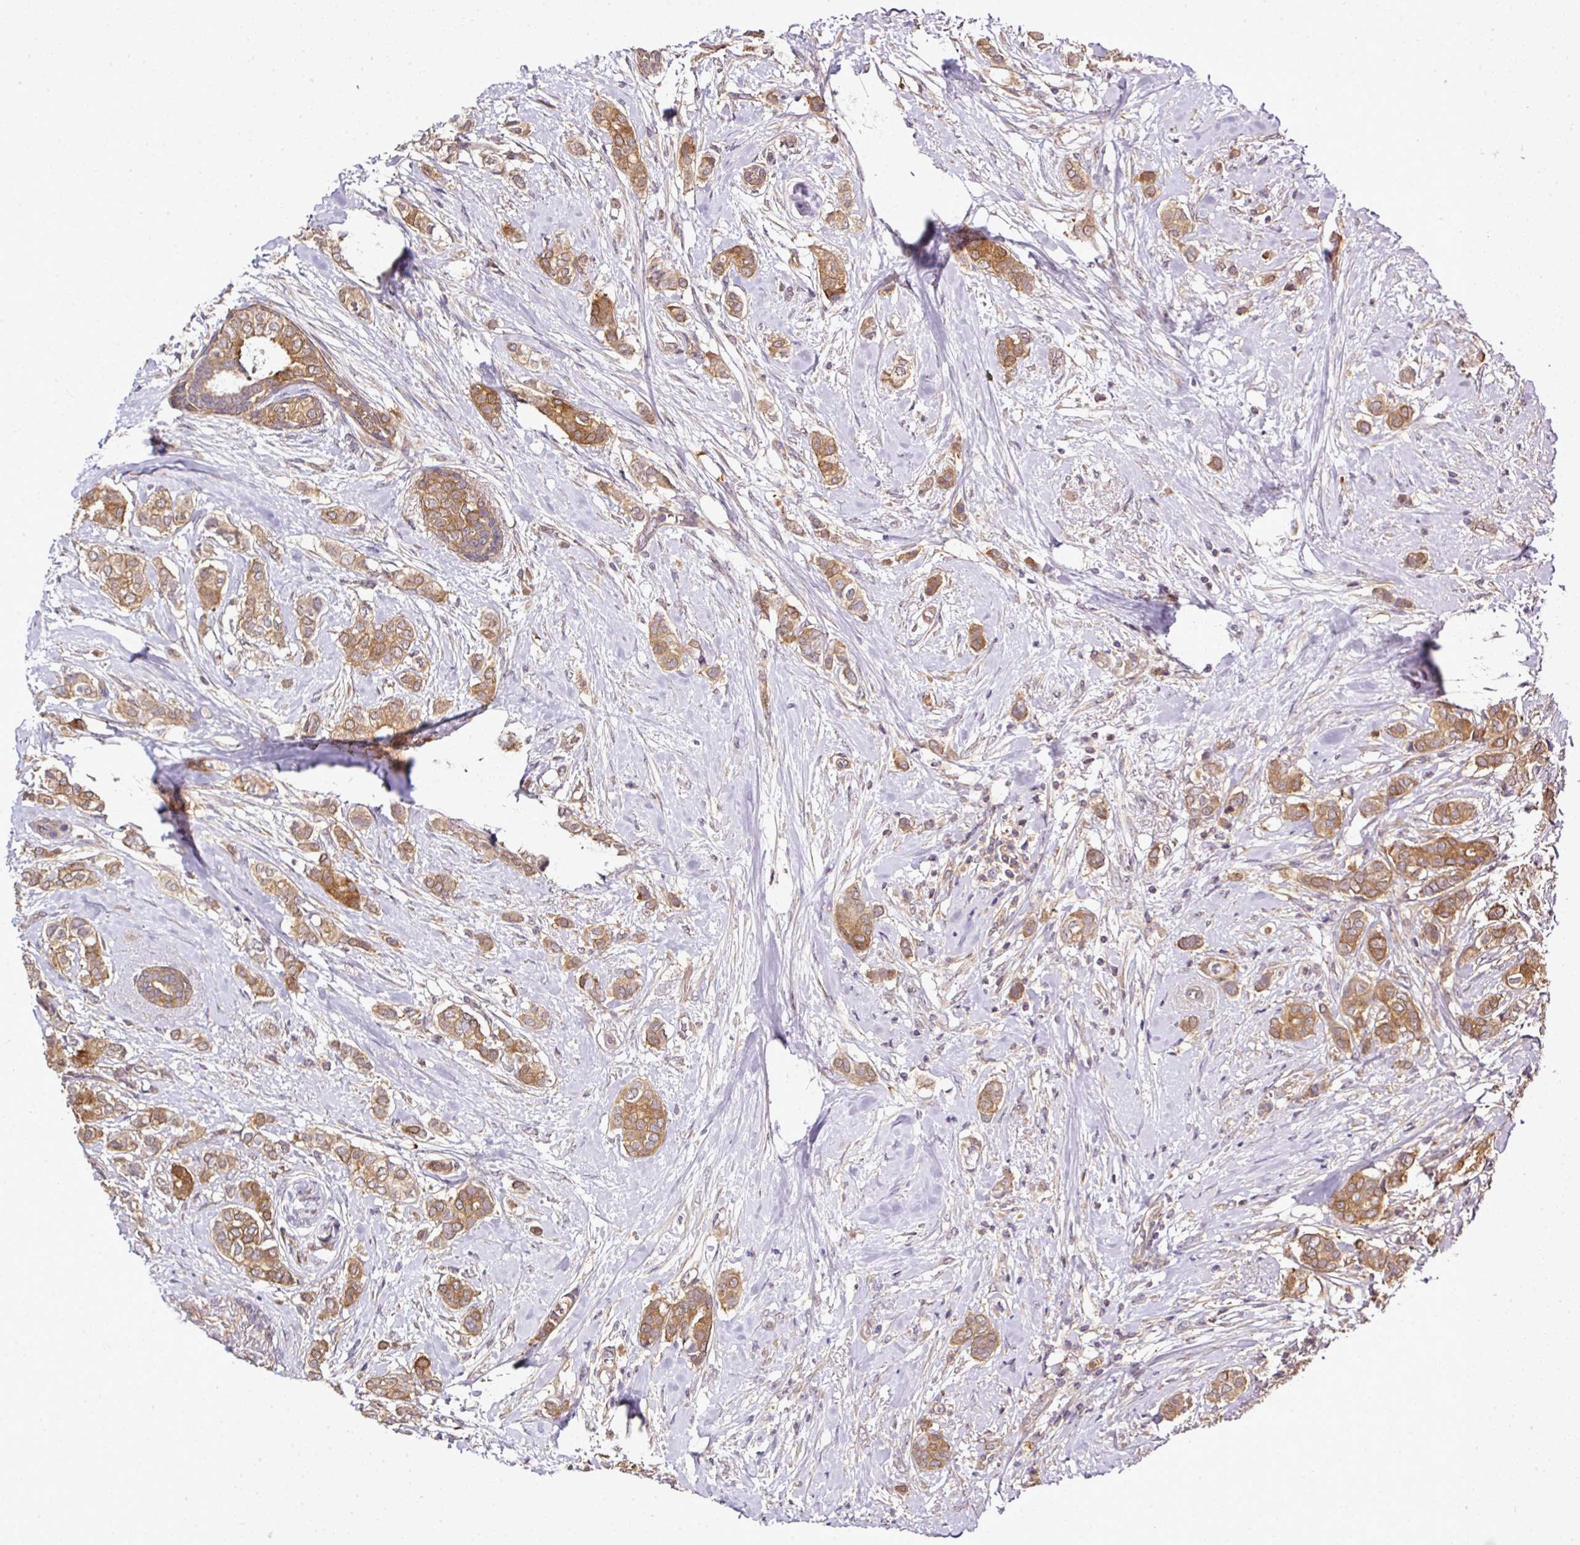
{"staining": {"intensity": "moderate", "quantity": ">75%", "location": "cytoplasmic/membranous"}, "tissue": "breast cancer", "cell_type": "Tumor cells", "image_type": "cancer", "snomed": [{"axis": "morphology", "description": "Duct carcinoma"}, {"axis": "topography", "description": "Breast"}], "caption": "A brown stain highlights moderate cytoplasmic/membranous positivity of a protein in intraductal carcinoma (breast) tumor cells.", "gene": "TMEM107", "patient": {"sex": "female", "age": 73}}